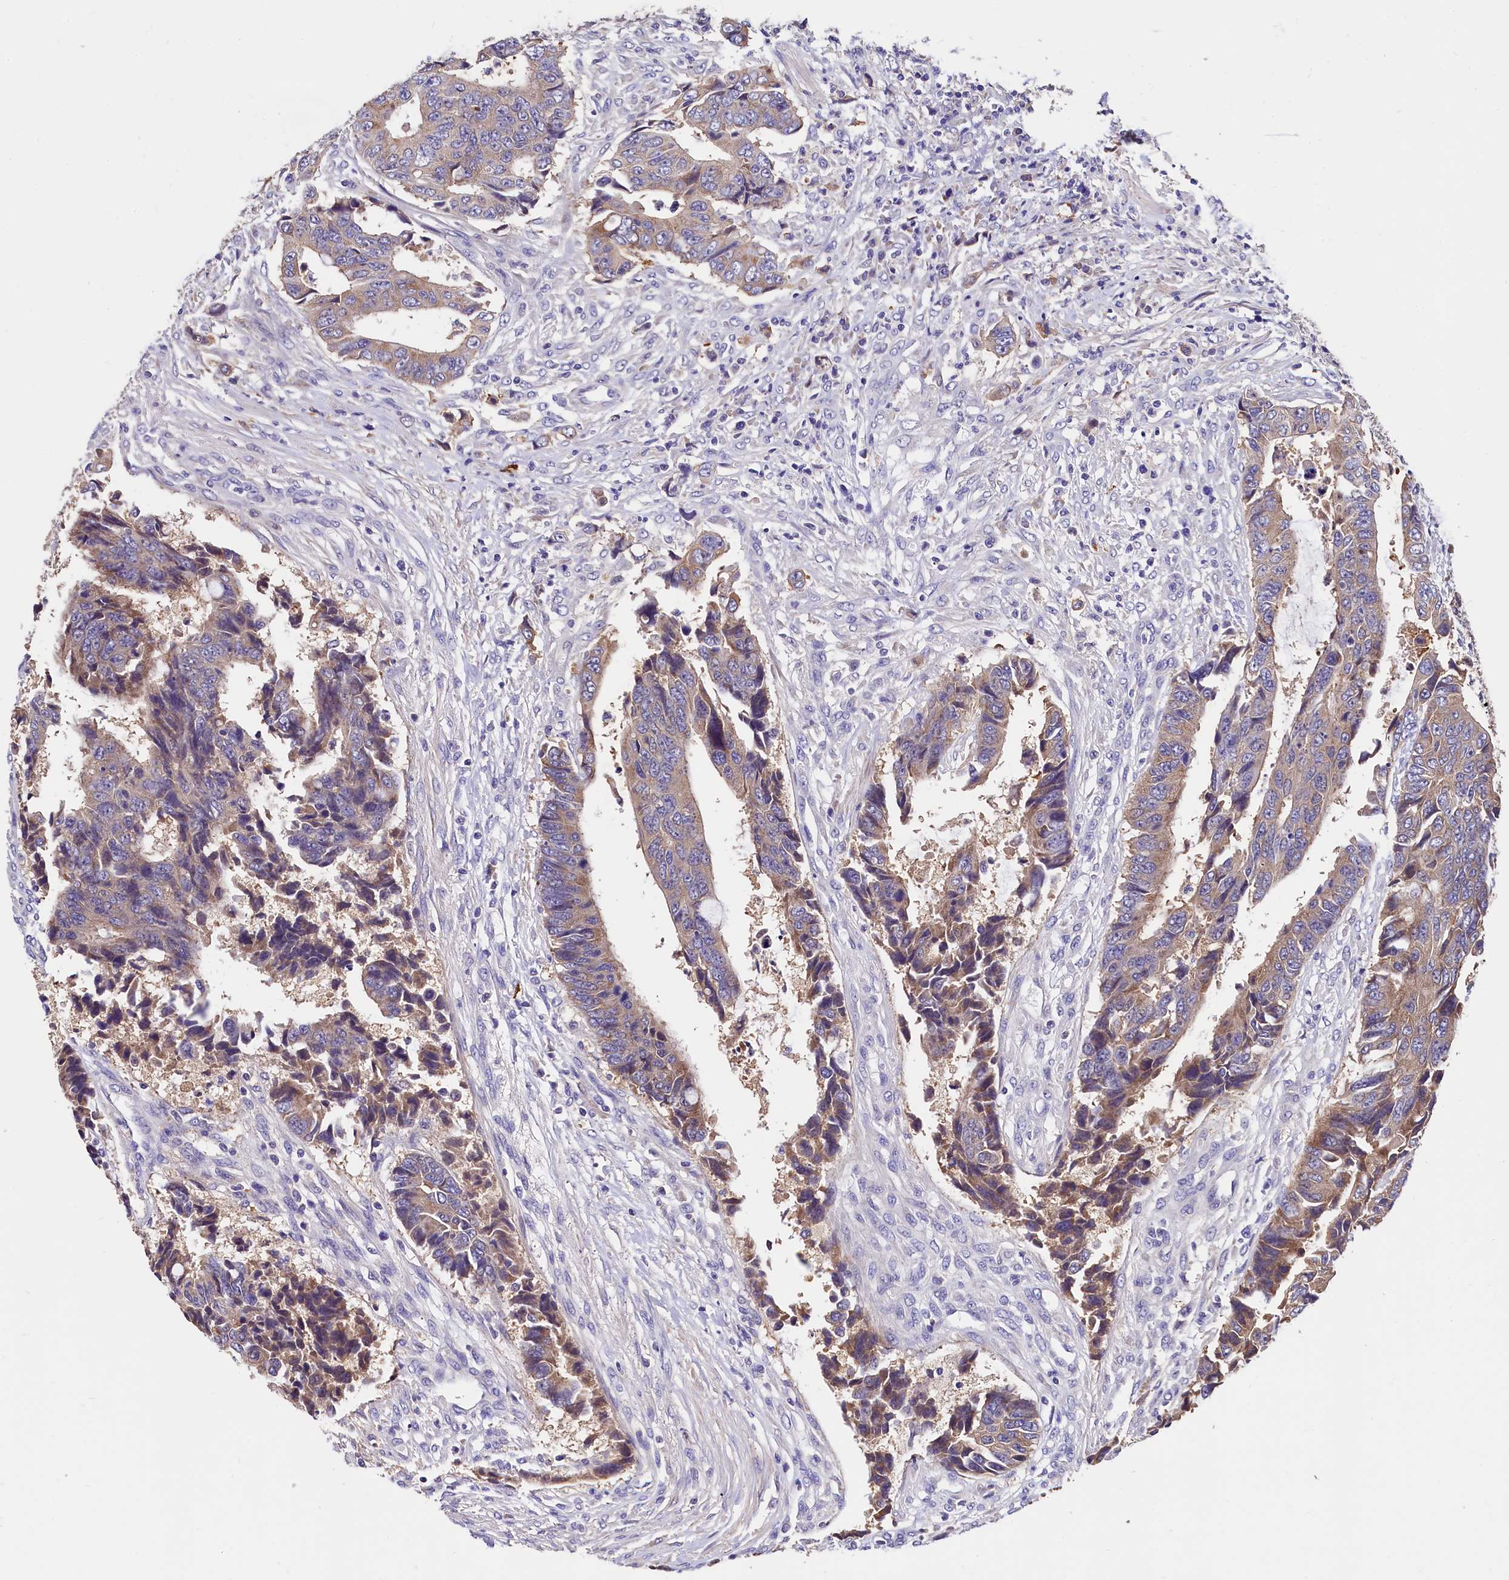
{"staining": {"intensity": "weak", "quantity": "25%-75%", "location": "cytoplasmic/membranous"}, "tissue": "colorectal cancer", "cell_type": "Tumor cells", "image_type": "cancer", "snomed": [{"axis": "morphology", "description": "Adenocarcinoma, NOS"}, {"axis": "topography", "description": "Rectum"}], "caption": "There is low levels of weak cytoplasmic/membranous staining in tumor cells of colorectal cancer, as demonstrated by immunohistochemical staining (brown color).", "gene": "EPS8L2", "patient": {"sex": "male", "age": 84}}